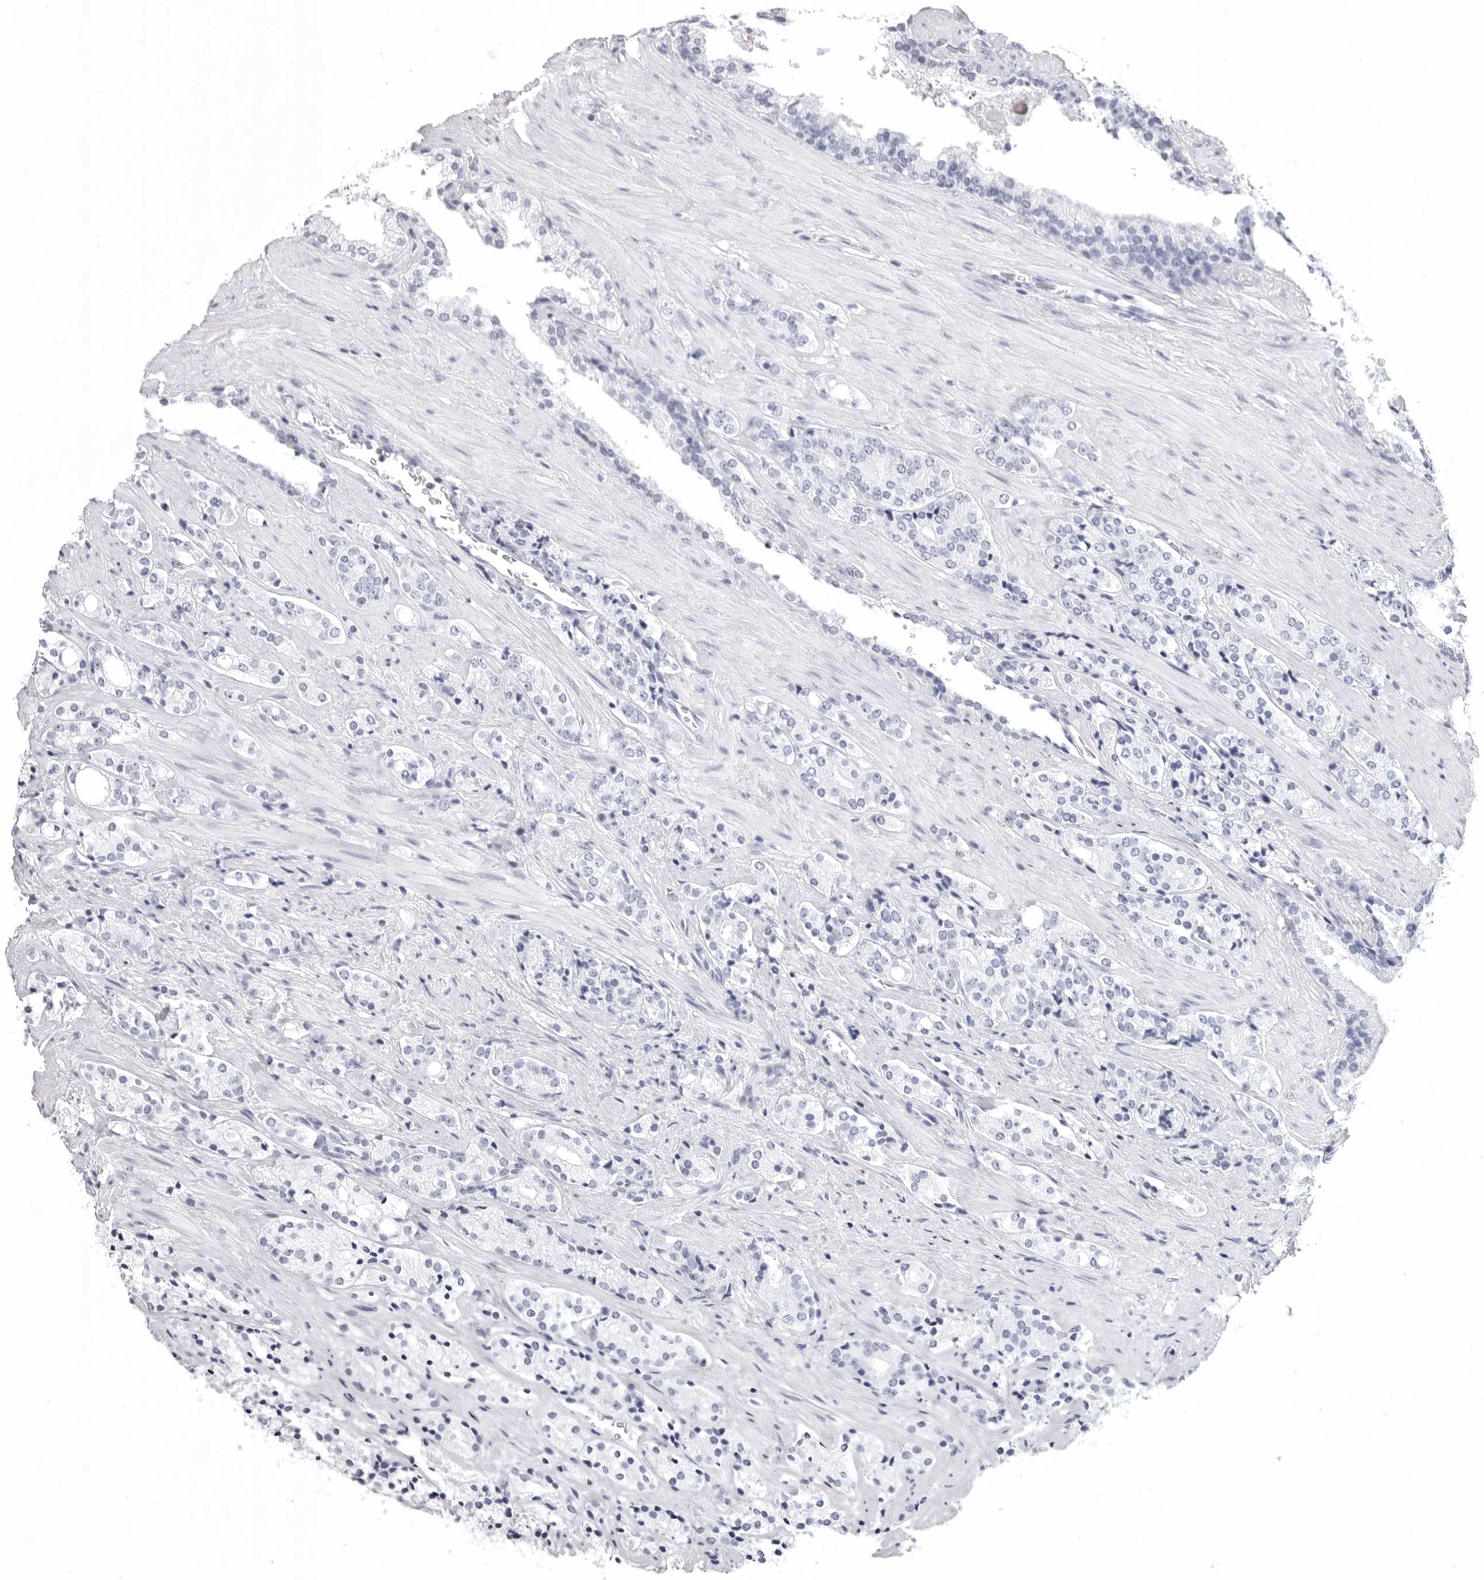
{"staining": {"intensity": "negative", "quantity": "none", "location": "none"}, "tissue": "prostate cancer", "cell_type": "Tumor cells", "image_type": "cancer", "snomed": [{"axis": "morphology", "description": "Adenocarcinoma, High grade"}, {"axis": "topography", "description": "Prostate"}], "caption": "IHC histopathology image of neoplastic tissue: high-grade adenocarcinoma (prostate) stained with DAB exhibits no significant protein expression in tumor cells.", "gene": "LGALS4", "patient": {"sex": "male", "age": 71}}